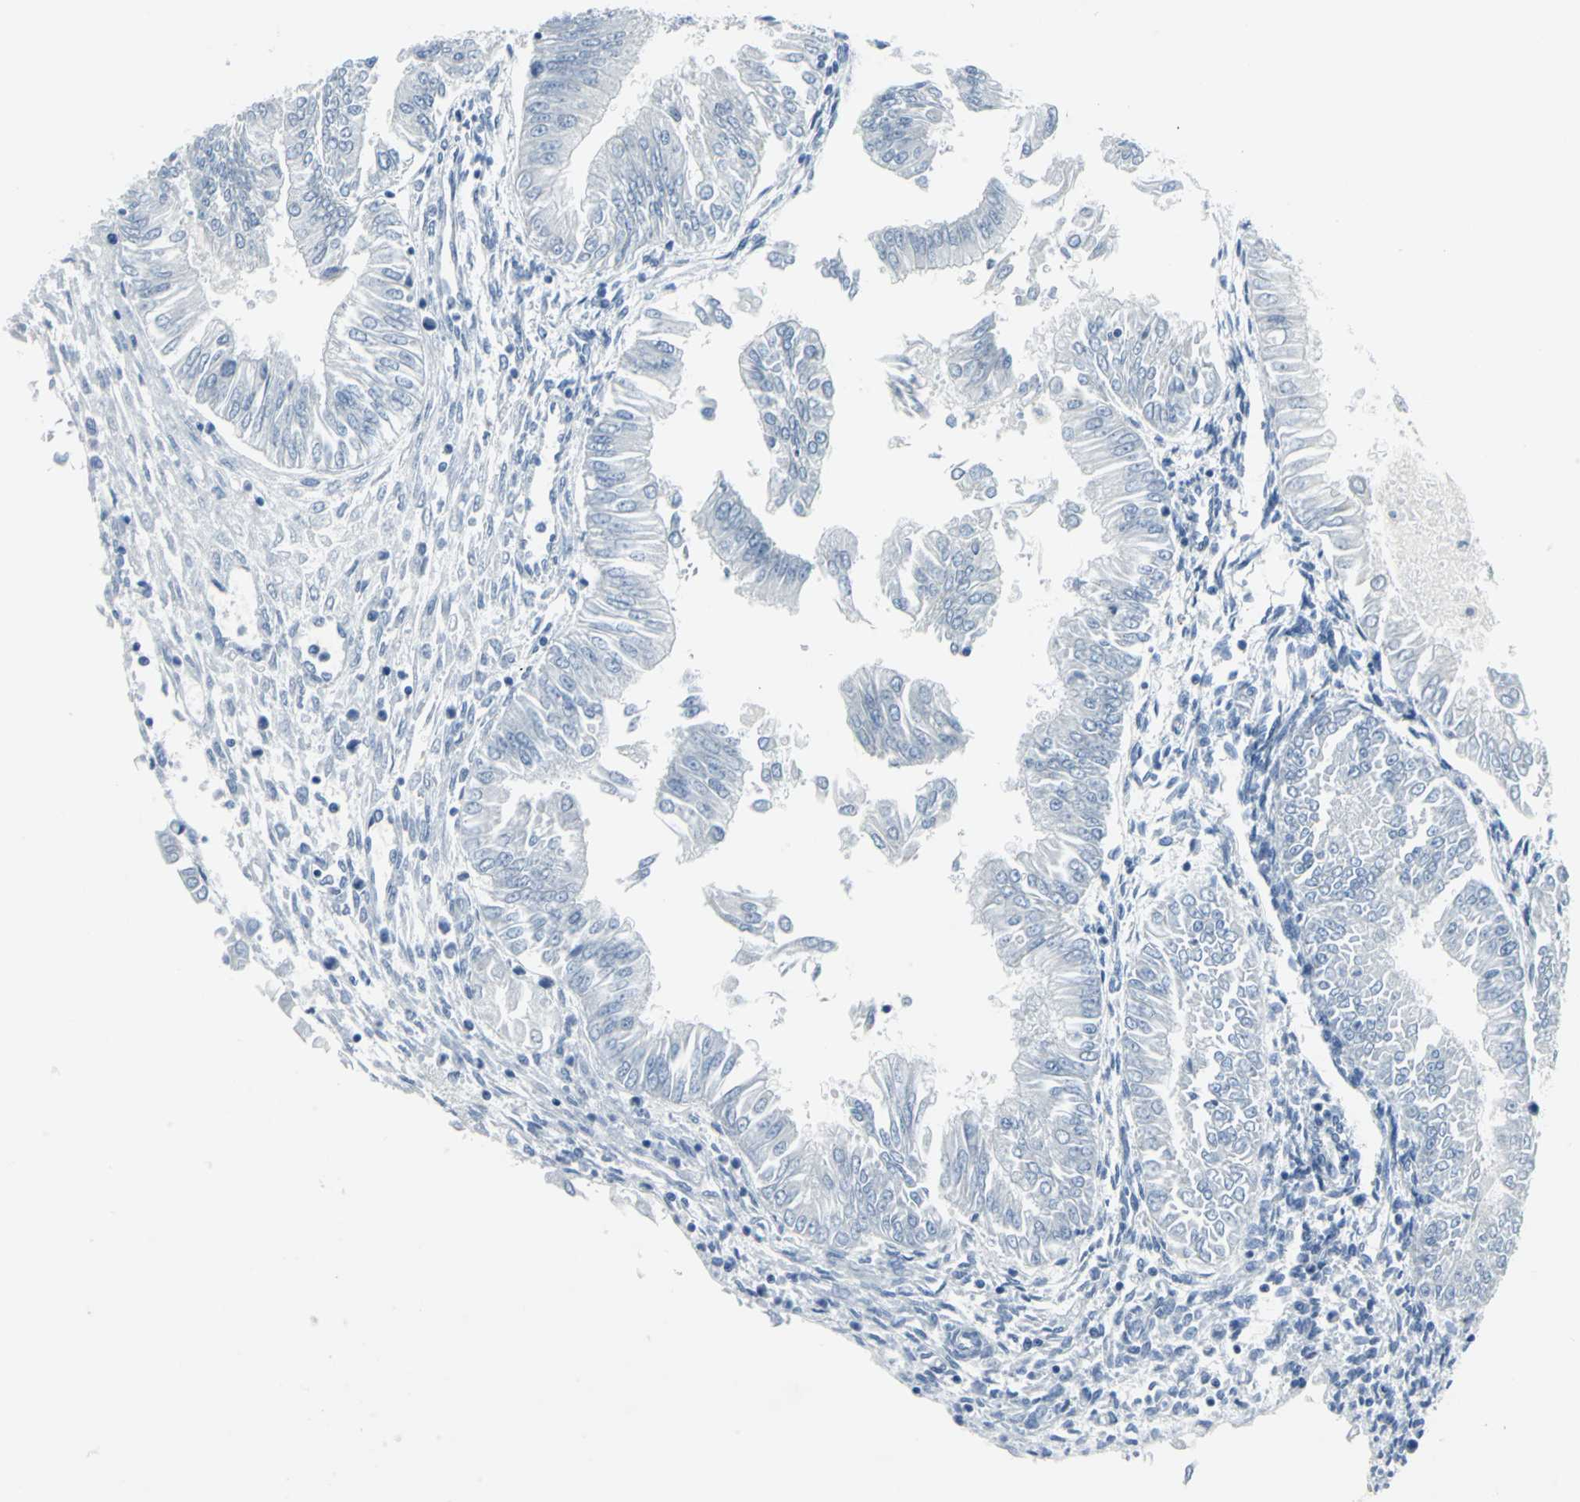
{"staining": {"intensity": "weak", "quantity": "<25%", "location": "cytoplasmic/membranous"}, "tissue": "endometrial cancer", "cell_type": "Tumor cells", "image_type": "cancer", "snomed": [{"axis": "morphology", "description": "Adenocarcinoma, NOS"}, {"axis": "topography", "description": "Endometrium"}], "caption": "High power microscopy micrograph of an IHC micrograph of endometrial cancer, revealing no significant staining in tumor cells.", "gene": "CYB5A", "patient": {"sex": "female", "age": 53}}